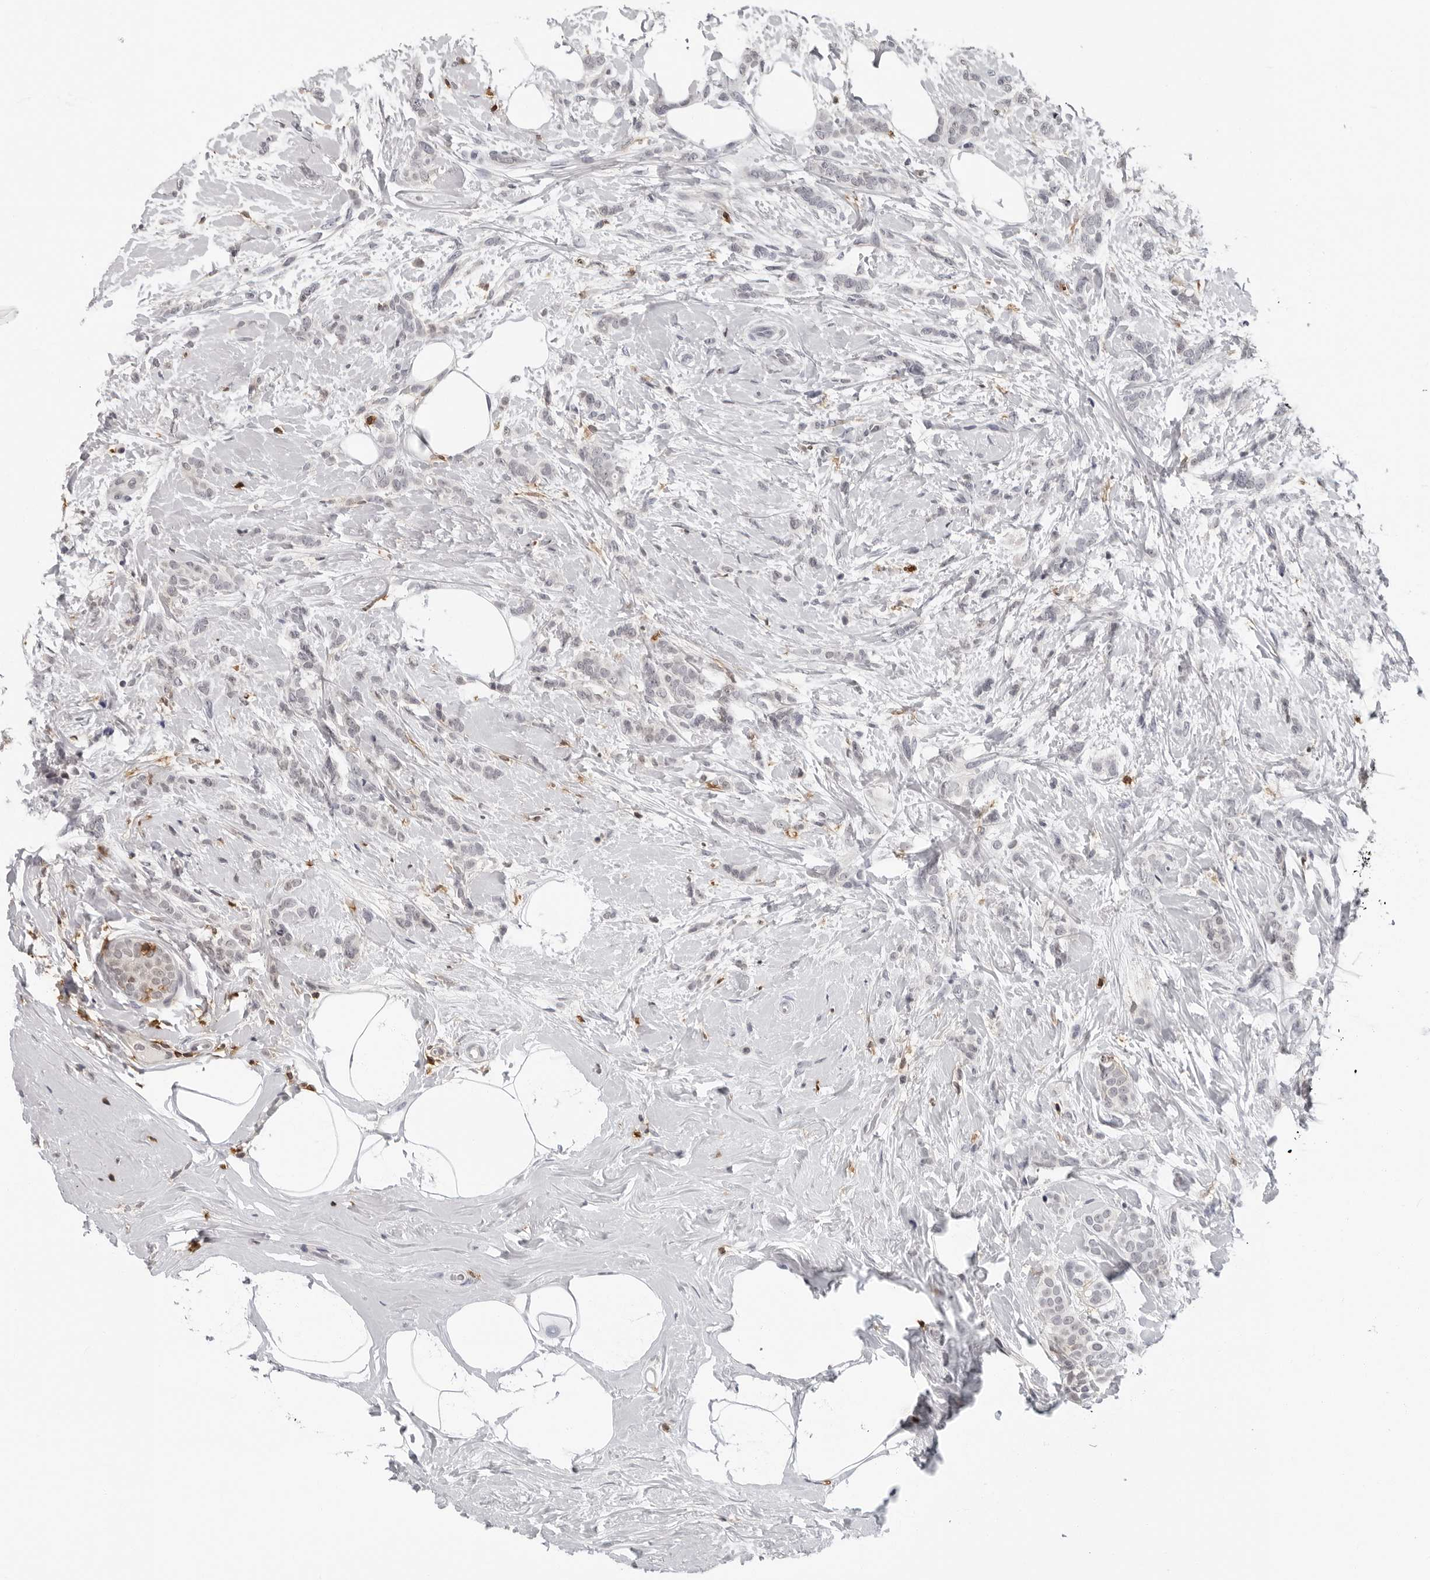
{"staining": {"intensity": "negative", "quantity": "none", "location": "none"}, "tissue": "breast cancer", "cell_type": "Tumor cells", "image_type": "cancer", "snomed": [{"axis": "morphology", "description": "Lobular carcinoma, in situ"}, {"axis": "morphology", "description": "Lobular carcinoma"}, {"axis": "topography", "description": "Breast"}], "caption": "IHC image of breast lobular carcinoma in situ stained for a protein (brown), which reveals no positivity in tumor cells. (Stains: DAB immunohistochemistry with hematoxylin counter stain, Microscopy: brightfield microscopy at high magnification).", "gene": "HSPH1", "patient": {"sex": "female", "age": 41}}